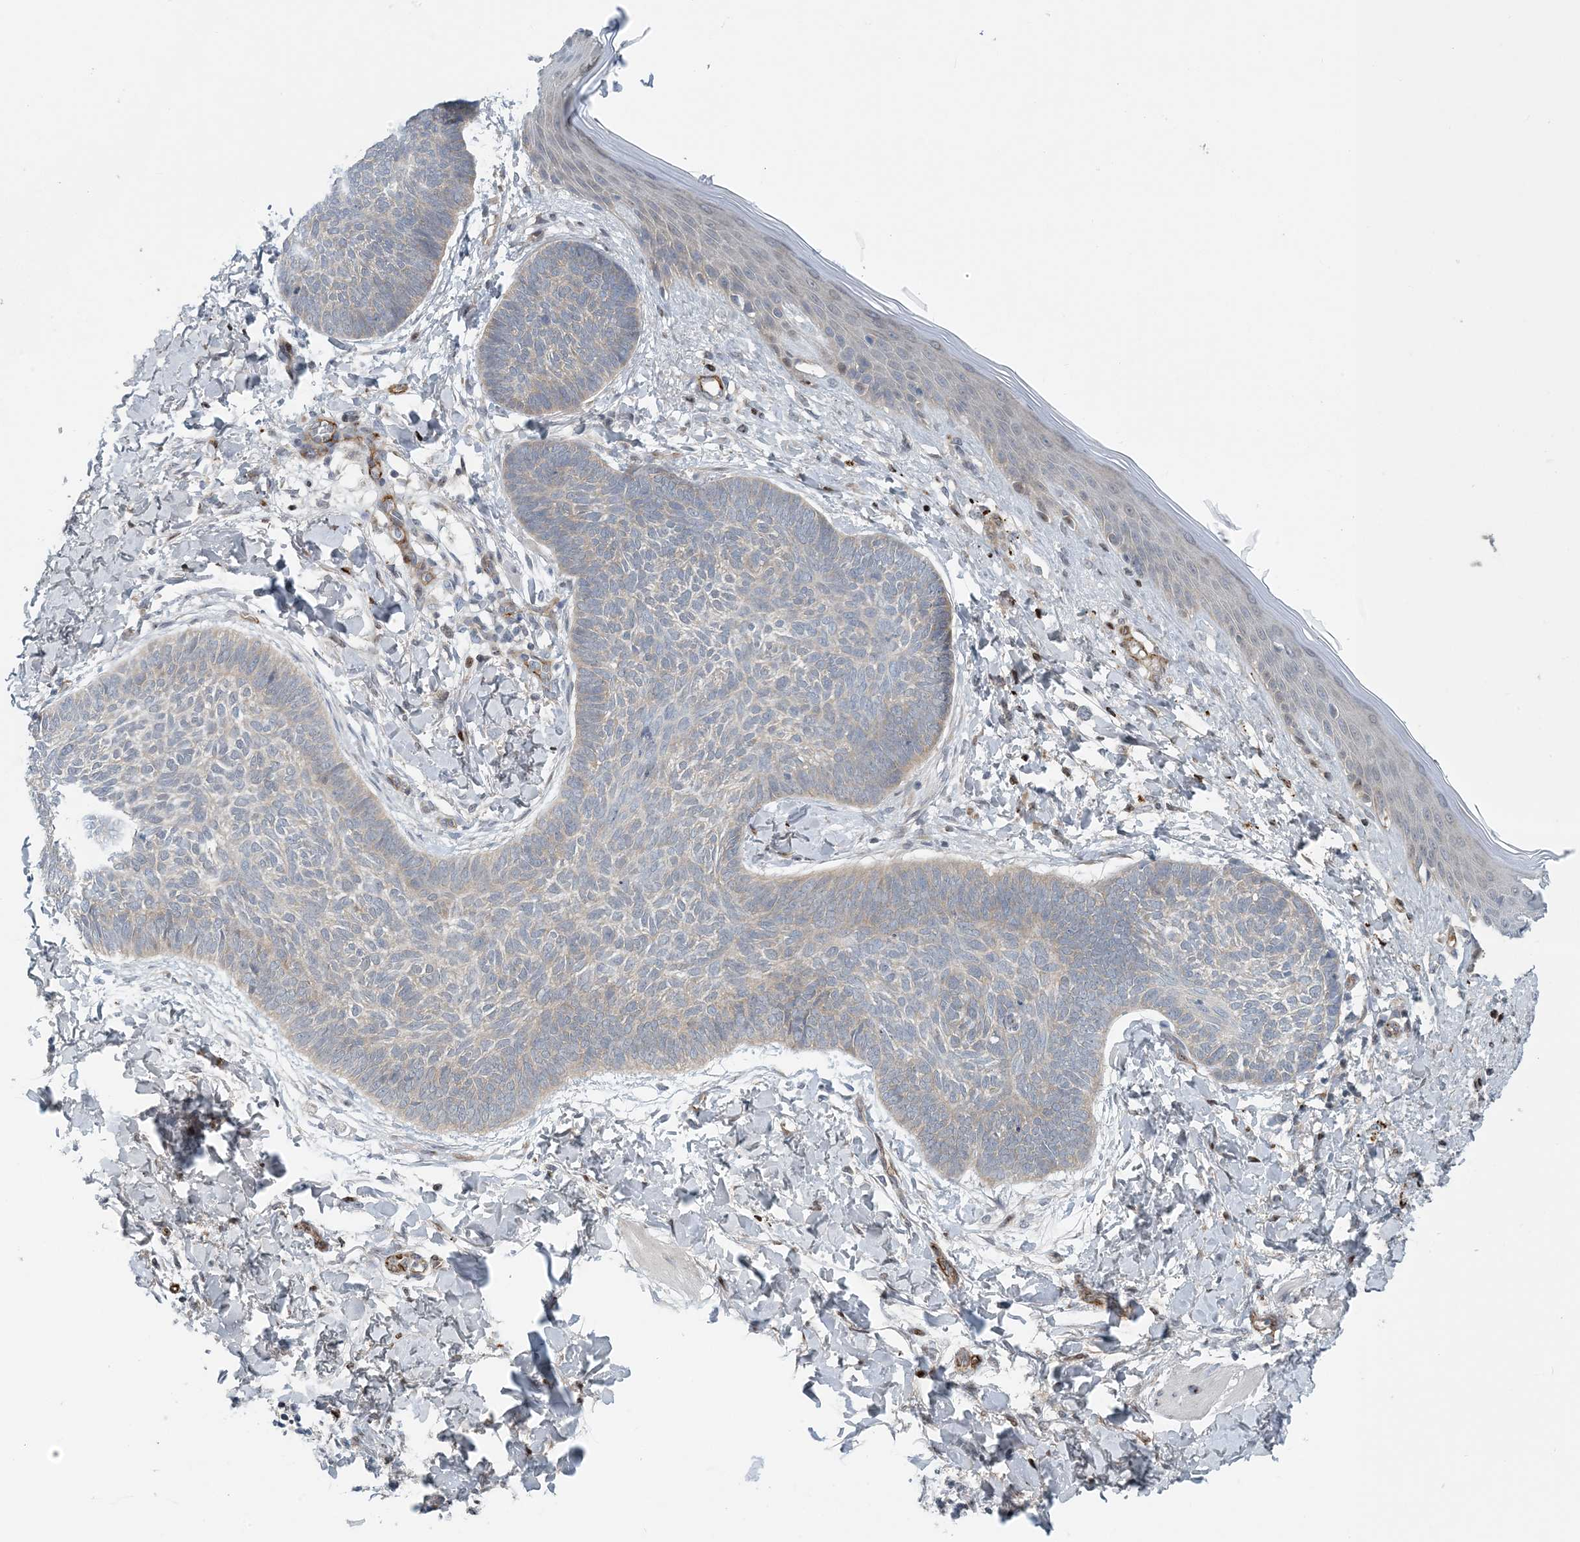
{"staining": {"intensity": "weak", "quantity": "25%-75%", "location": "cytoplasmic/membranous"}, "tissue": "skin cancer", "cell_type": "Tumor cells", "image_type": "cancer", "snomed": [{"axis": "morphology", "description": "Normal tissue, NOS"}, {"axis": "morphology", "description": "Basal cell carcinoma"}, {"axis": "topography", "description": "Skin"}], "caption": "Tumor cells demonstrate low levels of weak cytoplasmic/membranous expression in about 25%-75% of cells in human basal cell carcinoma (skin).", "gene": "HIKESHI", "patient": {"sex": "male", "age": 50}}